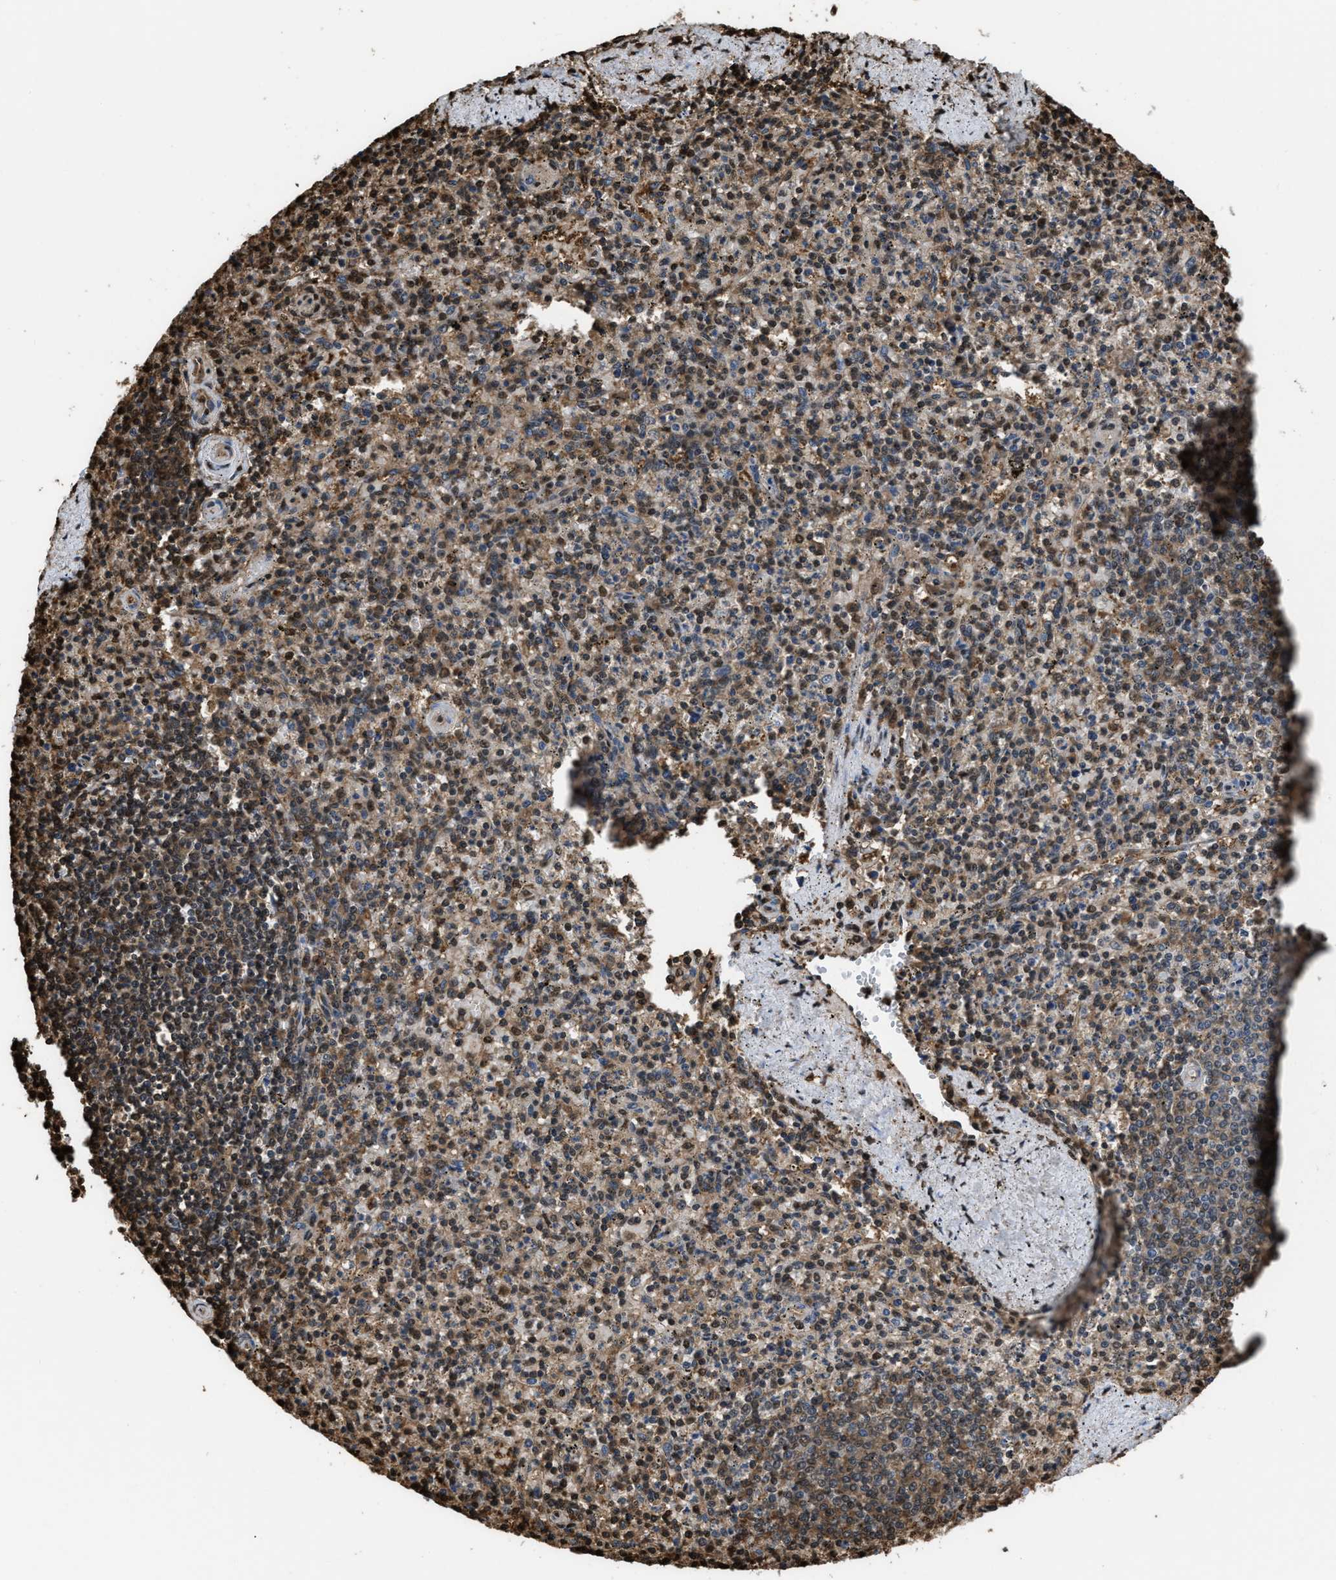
{"staining": {"intensity": "moderate", "quantity": "25%-75%", "location": "cytoplasmic/membranous,nuclear"}, "tissue": "spleen", "cell_type": "Cells in red pulp", "image_type": "normal", "snomed": [{"axis": "morphology", "description": "Normal tissue, NOS"}, {"axis": "topography", "description": "Spleen"}], "caption": "High-magnification brightfield microscopy of unremarkable spleen stained with DAB (3,3'-diaminobenzidine) (brown) and counterstained with hematoxylin (blue). cells in red pulp exhibit moderate cytoplasmic/membranous,nuclear positivity is present in approximately25%-75% of cells.", "gene": "FNTA", "patient": {"sex": "male", "age": 72}}